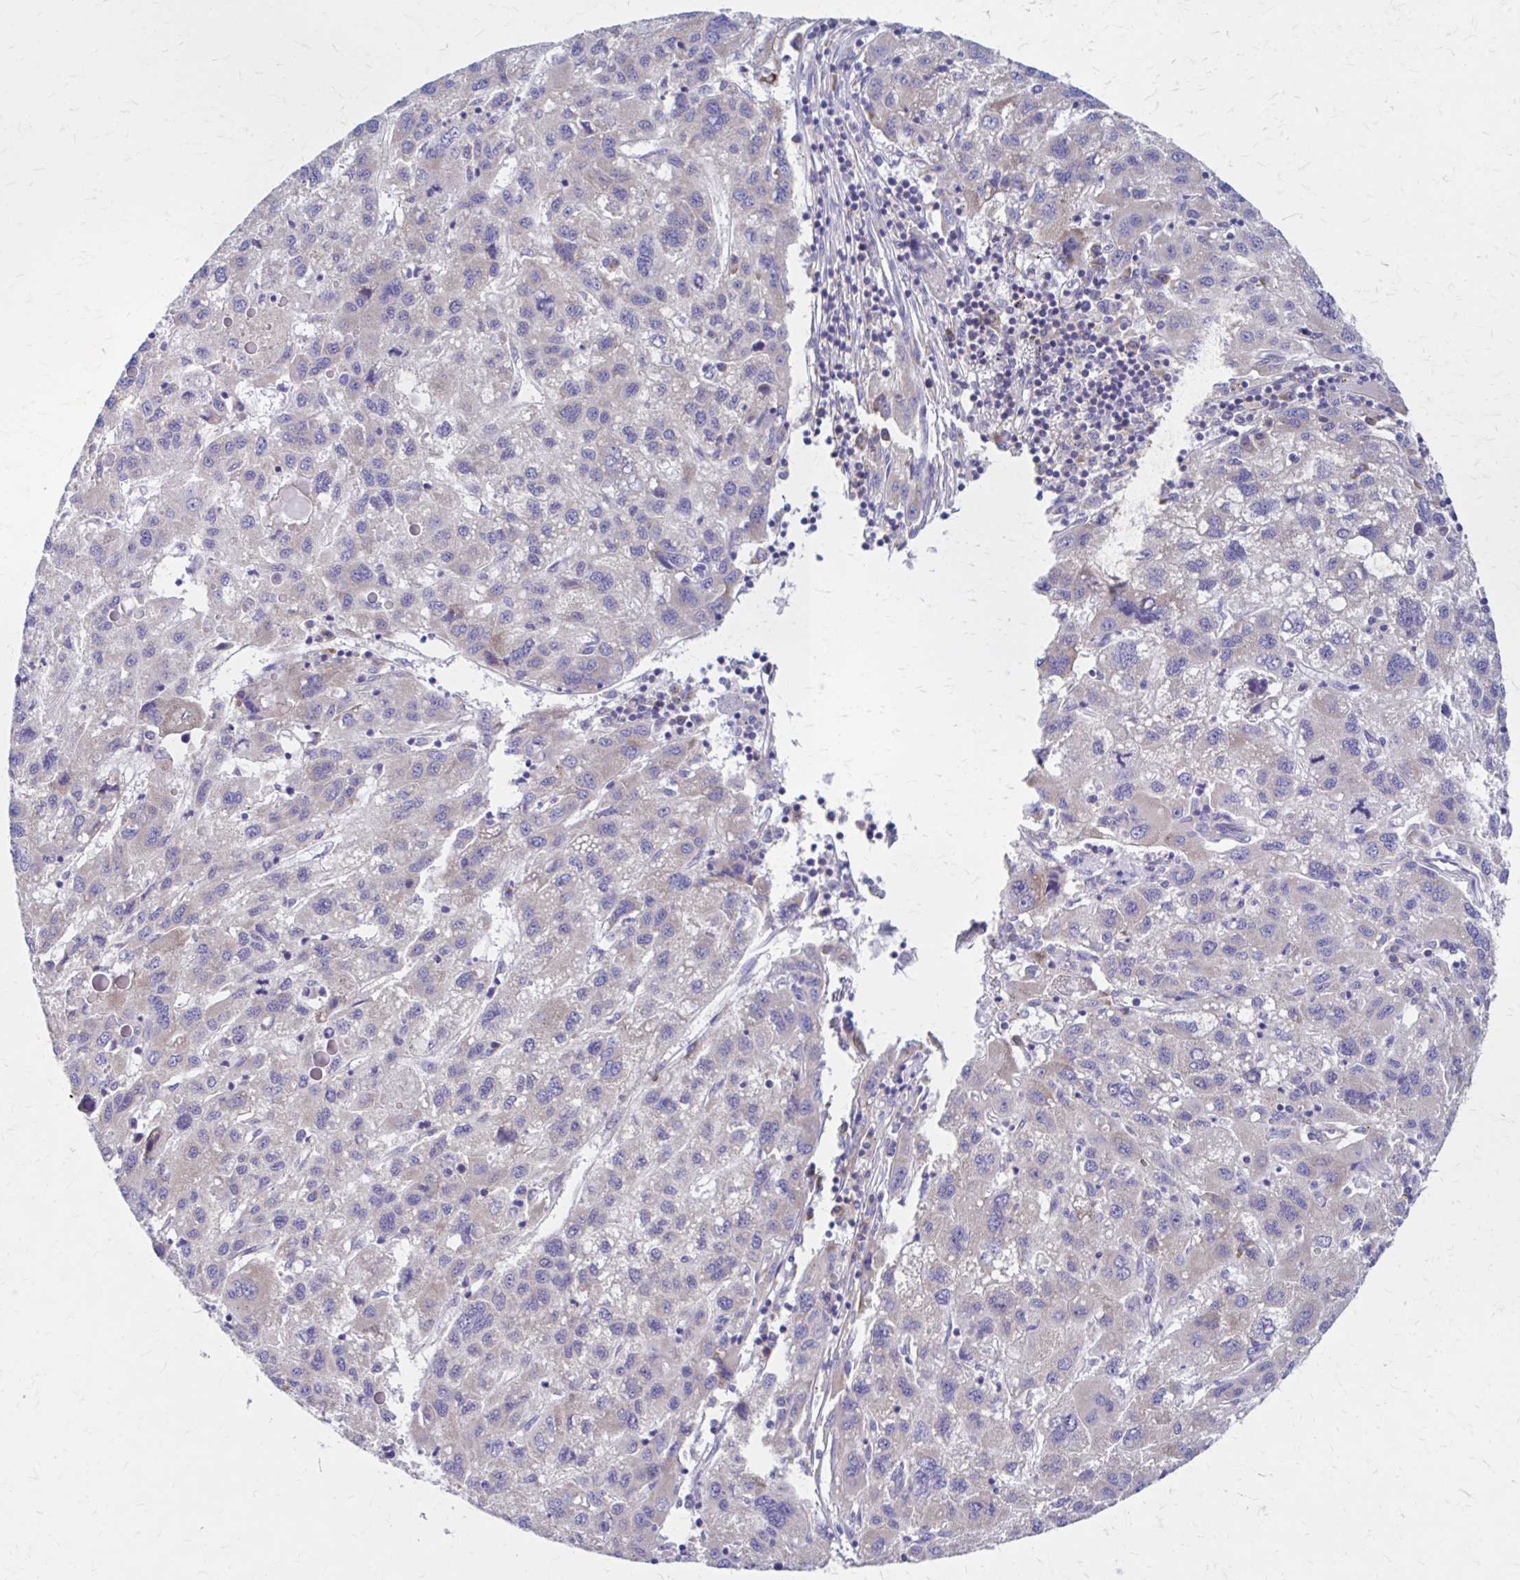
{"staining": {"intensity": "negative", "quantity": "none", "location": "none"}, "tissue": "liver cancer", "cell_type": "Tumor cells", "image_type": "cancer", "snomed": [{"axis": "morphology", "description": "Carcinoma, Hepatocellular, NOS"}, {"axis": "topography", "description": "Liver"}], "caption": "IHC micrograph of liver hepatocellular carcinoma stained for a protein (brown), which reveals no staining in tumor cells.", "gene": "RPL27A", "patient": {"sex": "female", "age": 77}}